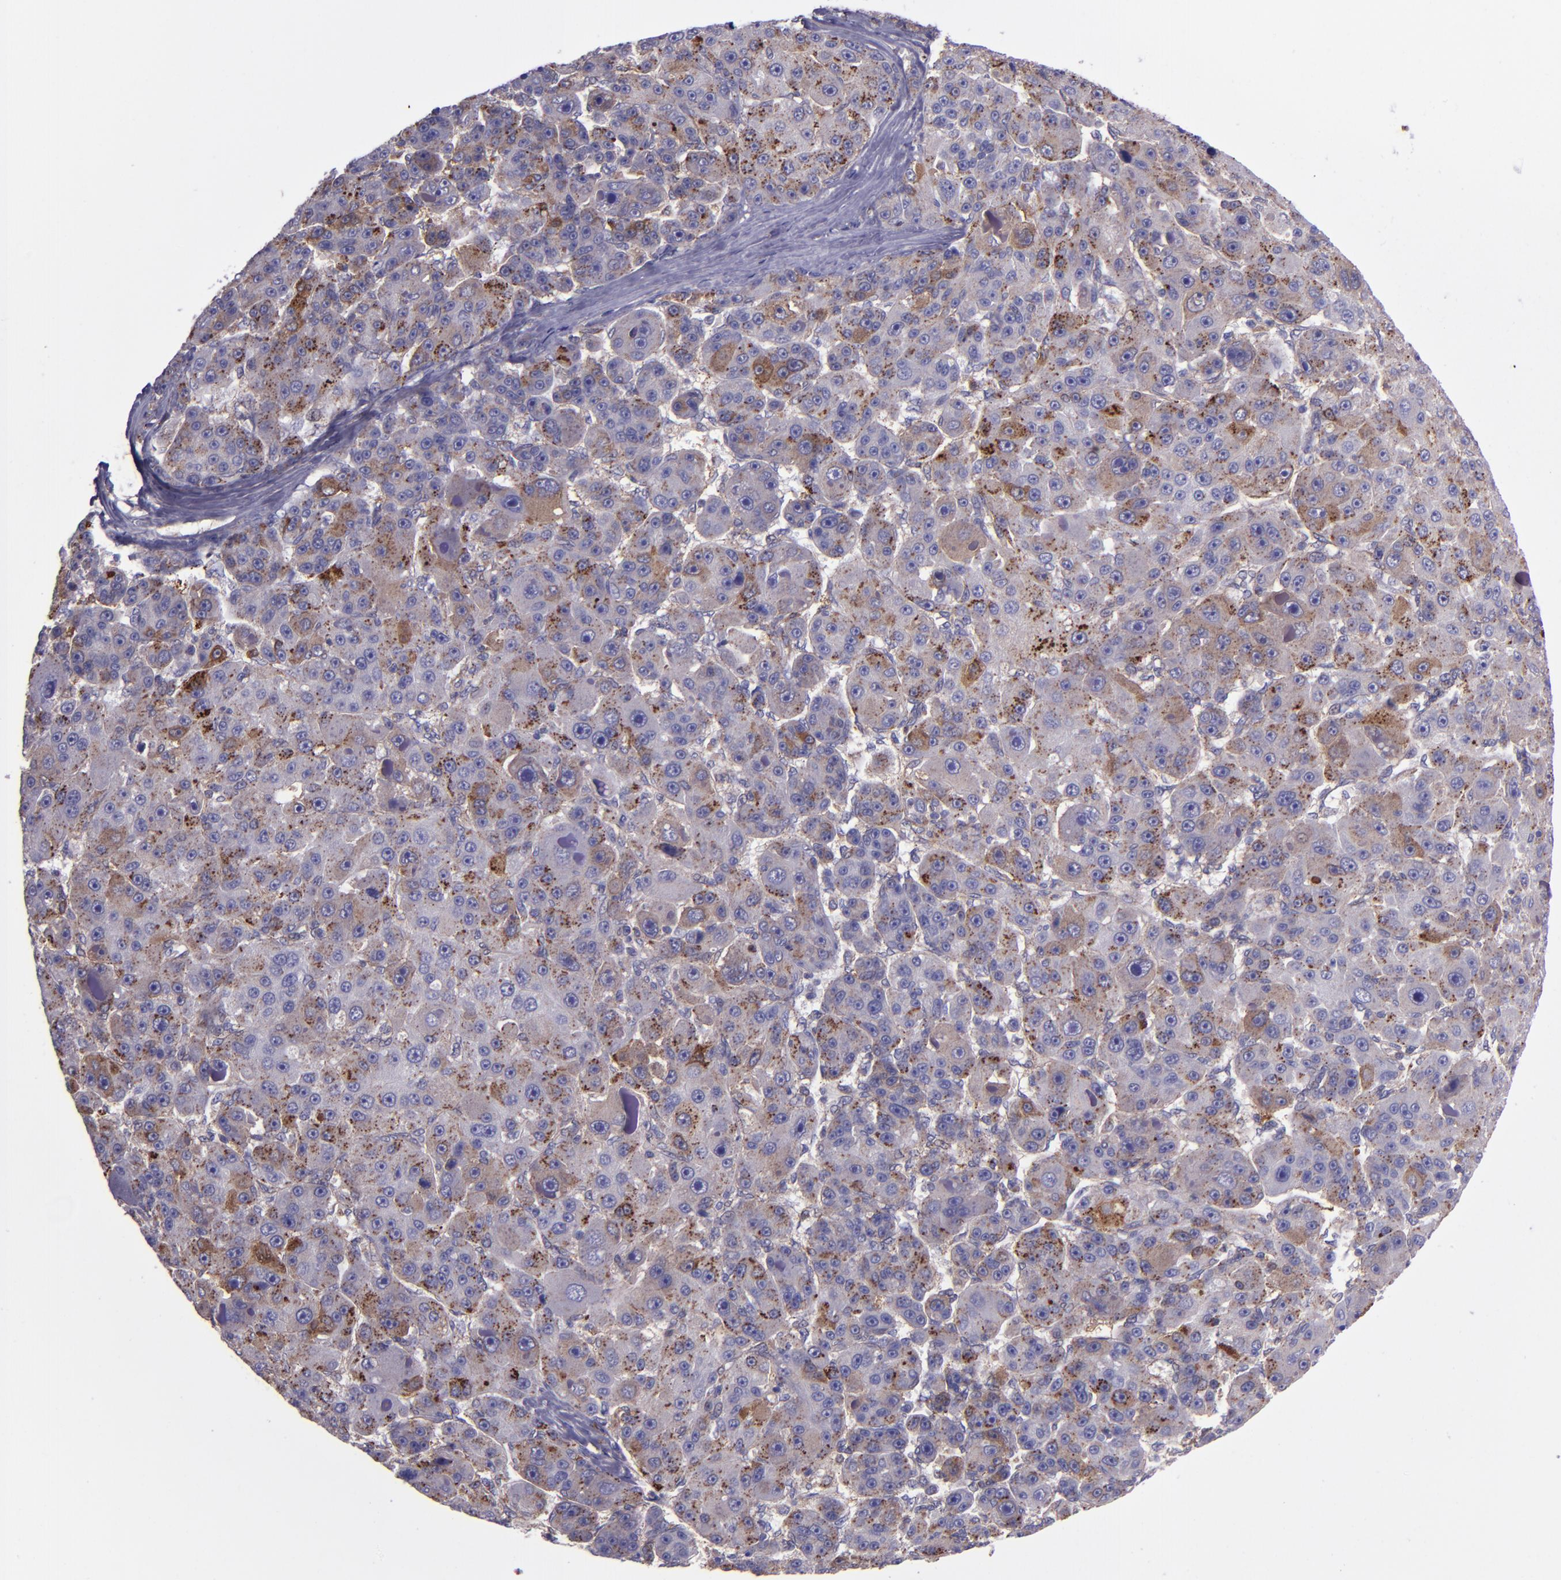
{"staining": {"intensity": "moderate", "quantity": "25%-75%", "location": "cytoplasmic/membranous"}, "tissue": "liver cancer", "cell_type": "Tumor cells", "image_type": "cancer", "snomed": [{"axis": "morphology", "description": "Carcinoma, Hepatocellular, NOS"}, {"axis": "topography", "description": "Liver"}], "caption": "Liver cancer stained for a protein (brown) shows moderate cytoplasmic/membranous positive expression in about 25%-75% of tumor cells.", "gene": "WASHC1", "patient": {"sex": "male", "age": 76}}